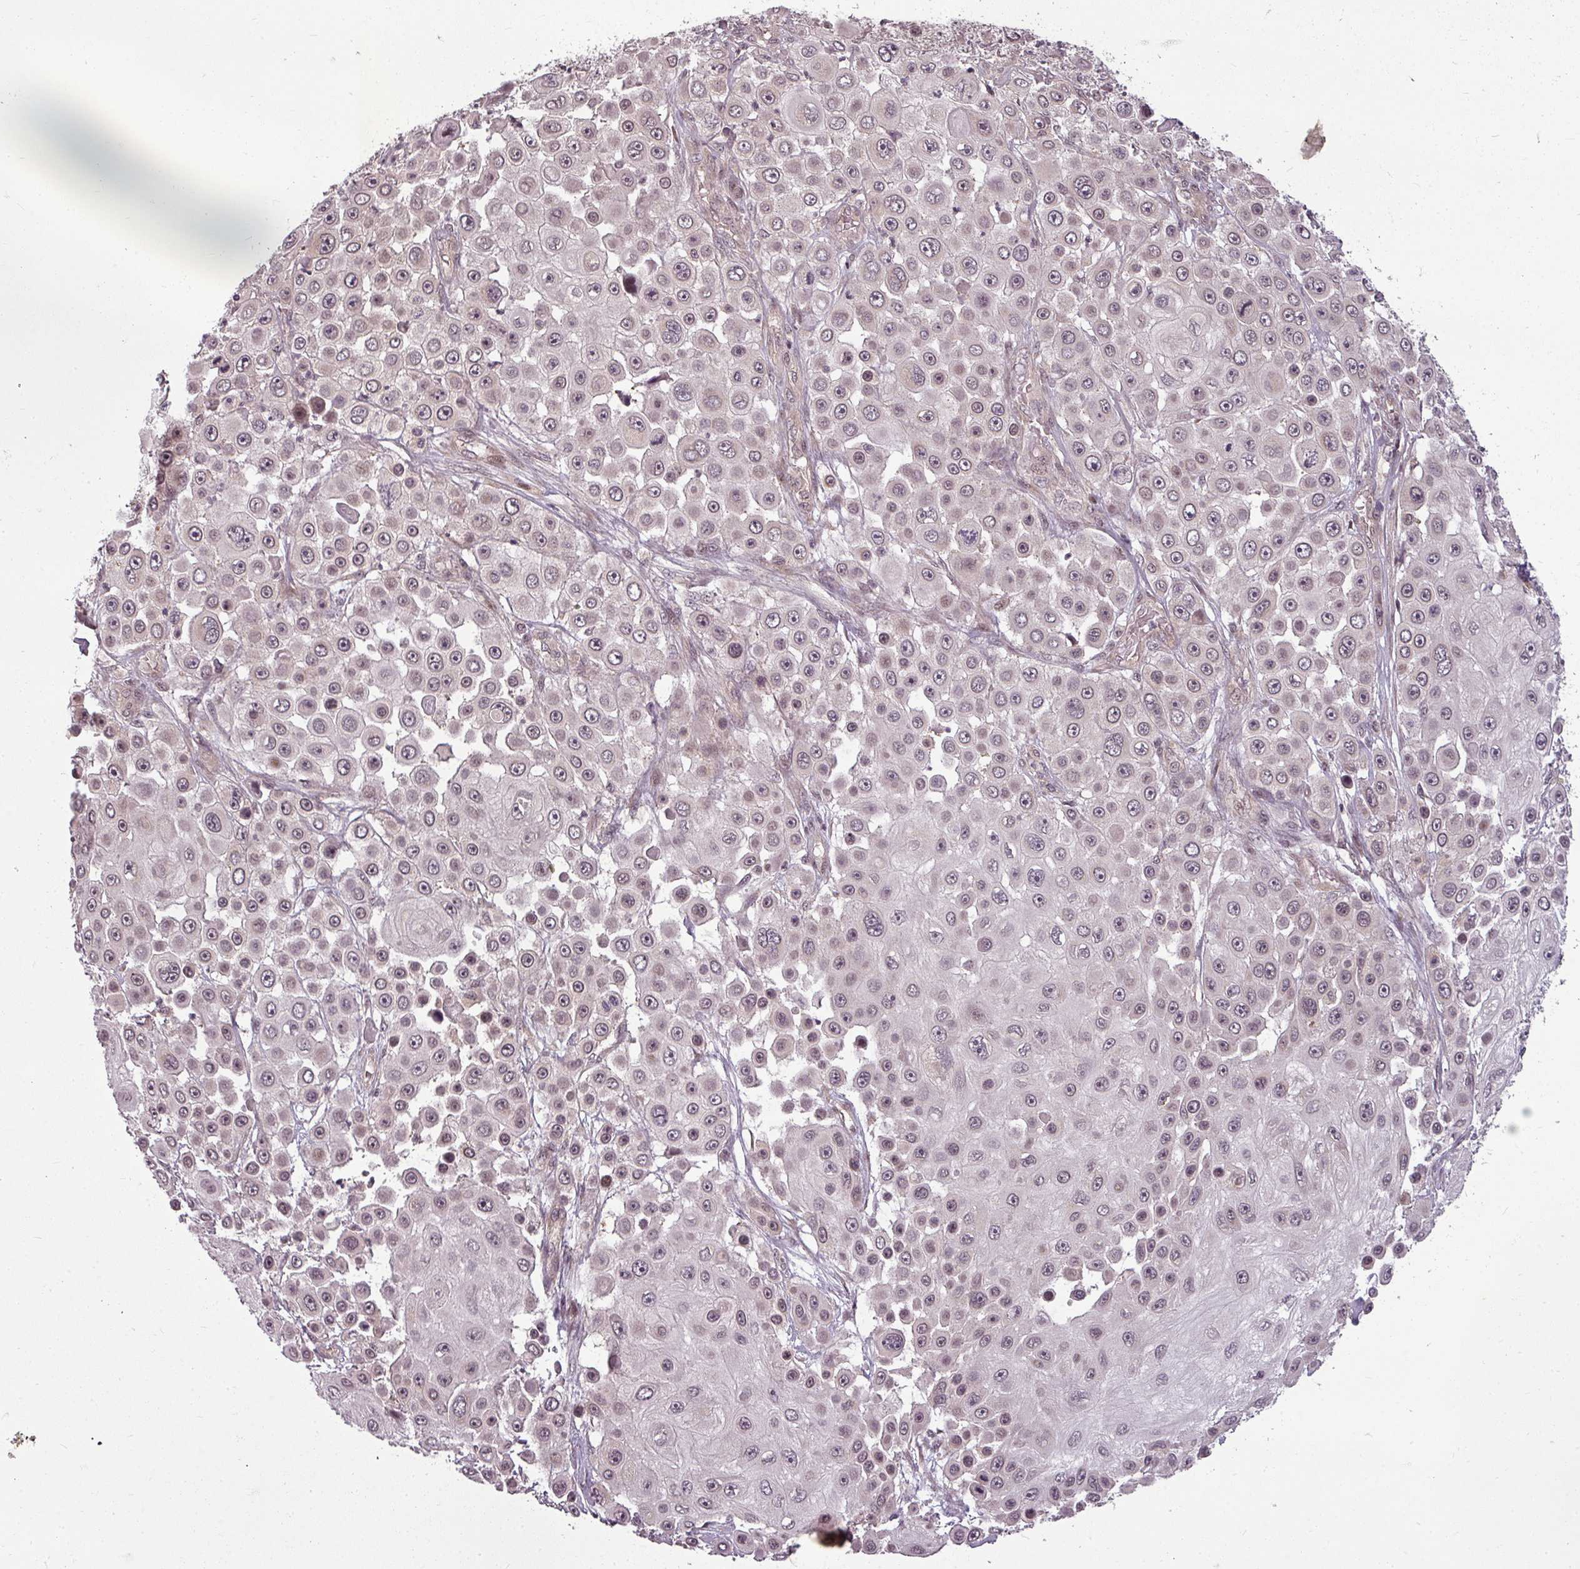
{"staining": {"intensity": "weak", "quantity": "25%-75%", "location": "nuclear"}, "tissue": "skin cancer", "cell_type": "Tumor cells", "image_type": "cancer", "snomed": [{"axis": "morphology", "description": "Squamous cell carcinoma, NOS"}, {"axis": "topography", "description": "Skin"}], "caption": "Weak nuclear protein positivity is identified in approximately 25%-75% of tumor cells in skin squamous cell carcinoma.", "gene": "CLIC1", "patient": {"sex": "male", "age": 67}}